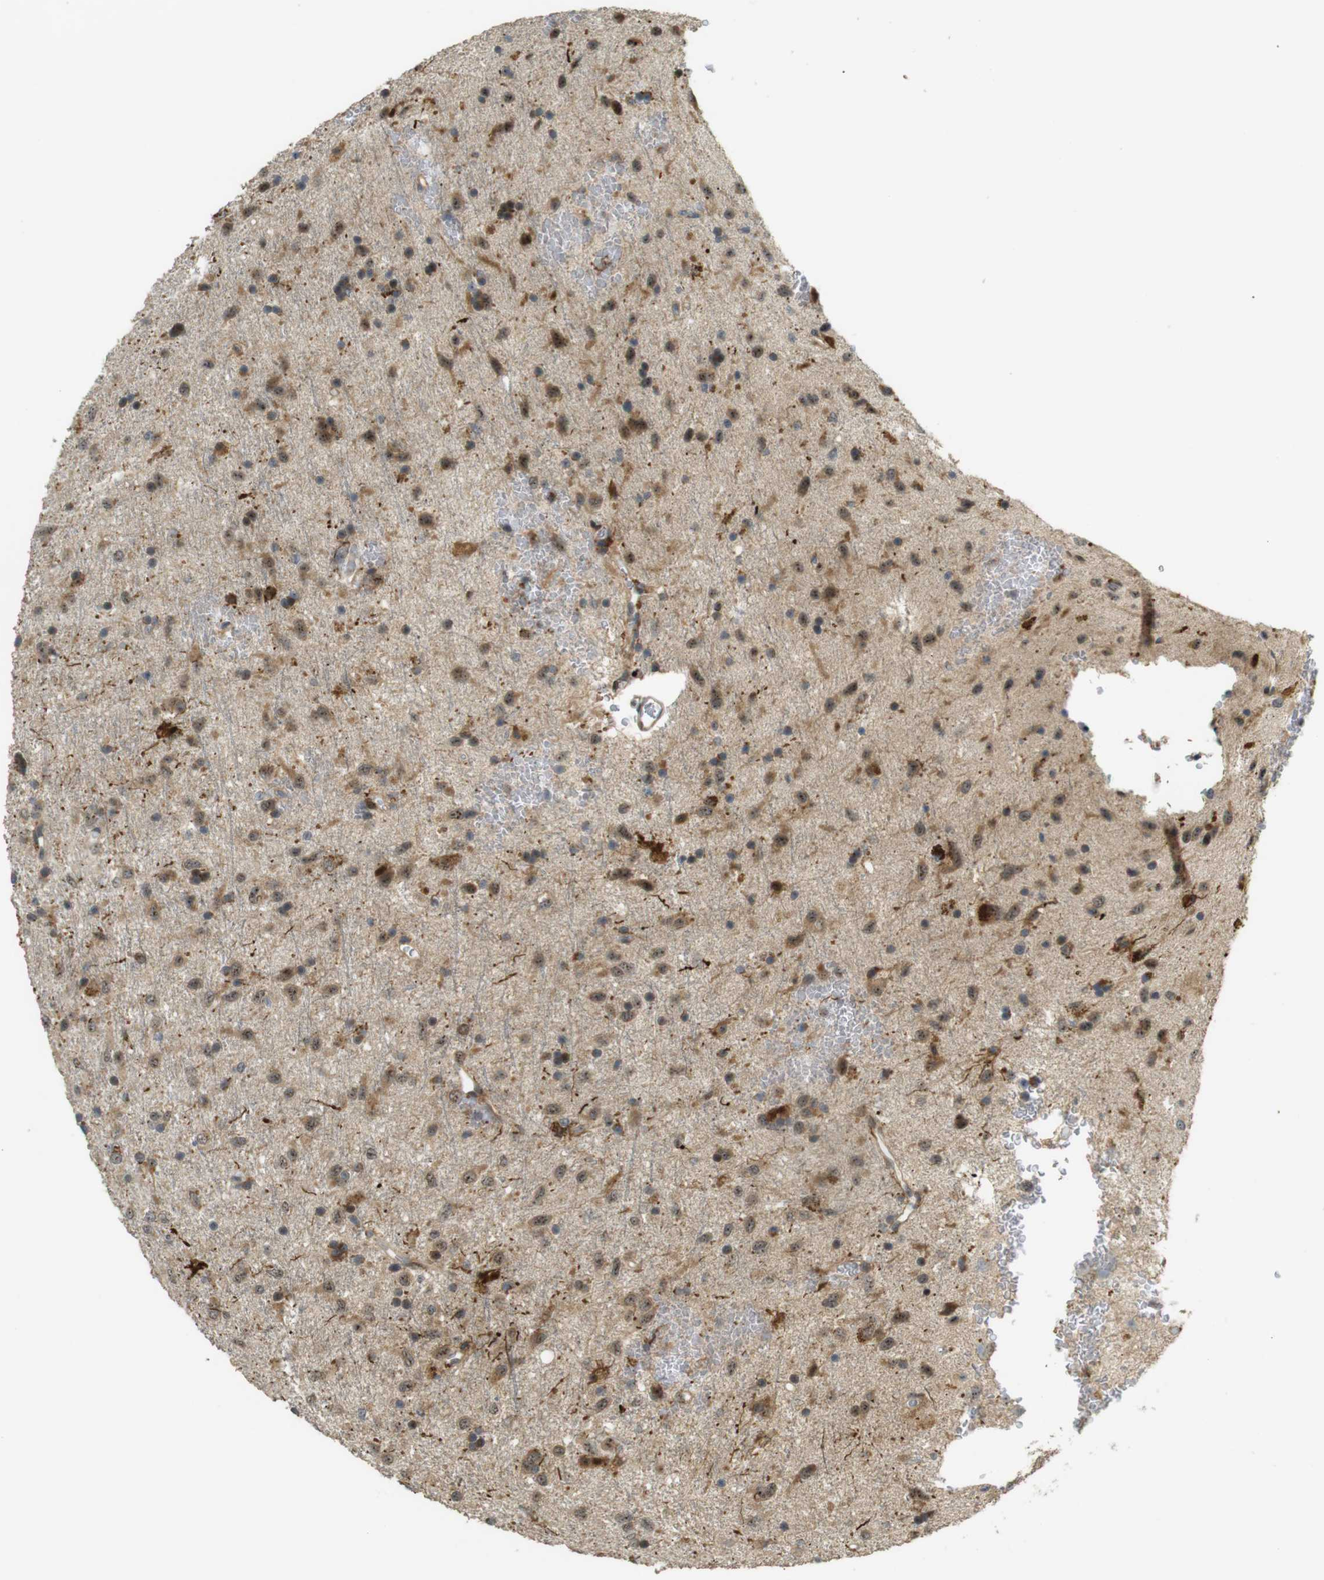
{"staining": {"intensity": "moderate", "quantity": "25%-75%", "location": "cytoplasmic/membranous,nuclear"}, "tissue": "glioma", "cell_type": "Tumor cells", "image_type": "cancer", "snomed": [{"axis": "morphology", "description": "Glioma, malignant, Low grade"}, {"axis": "topography", "description": "Brain"}], "caption": "Glioma stained with a brown dye reveals moderate cytoplasmic/membranous and nuclear positive positivity in approximately 25%-75% of tumor cells.", "gene": "TMX3", "patient": {"sex": "male", "age": 77}}